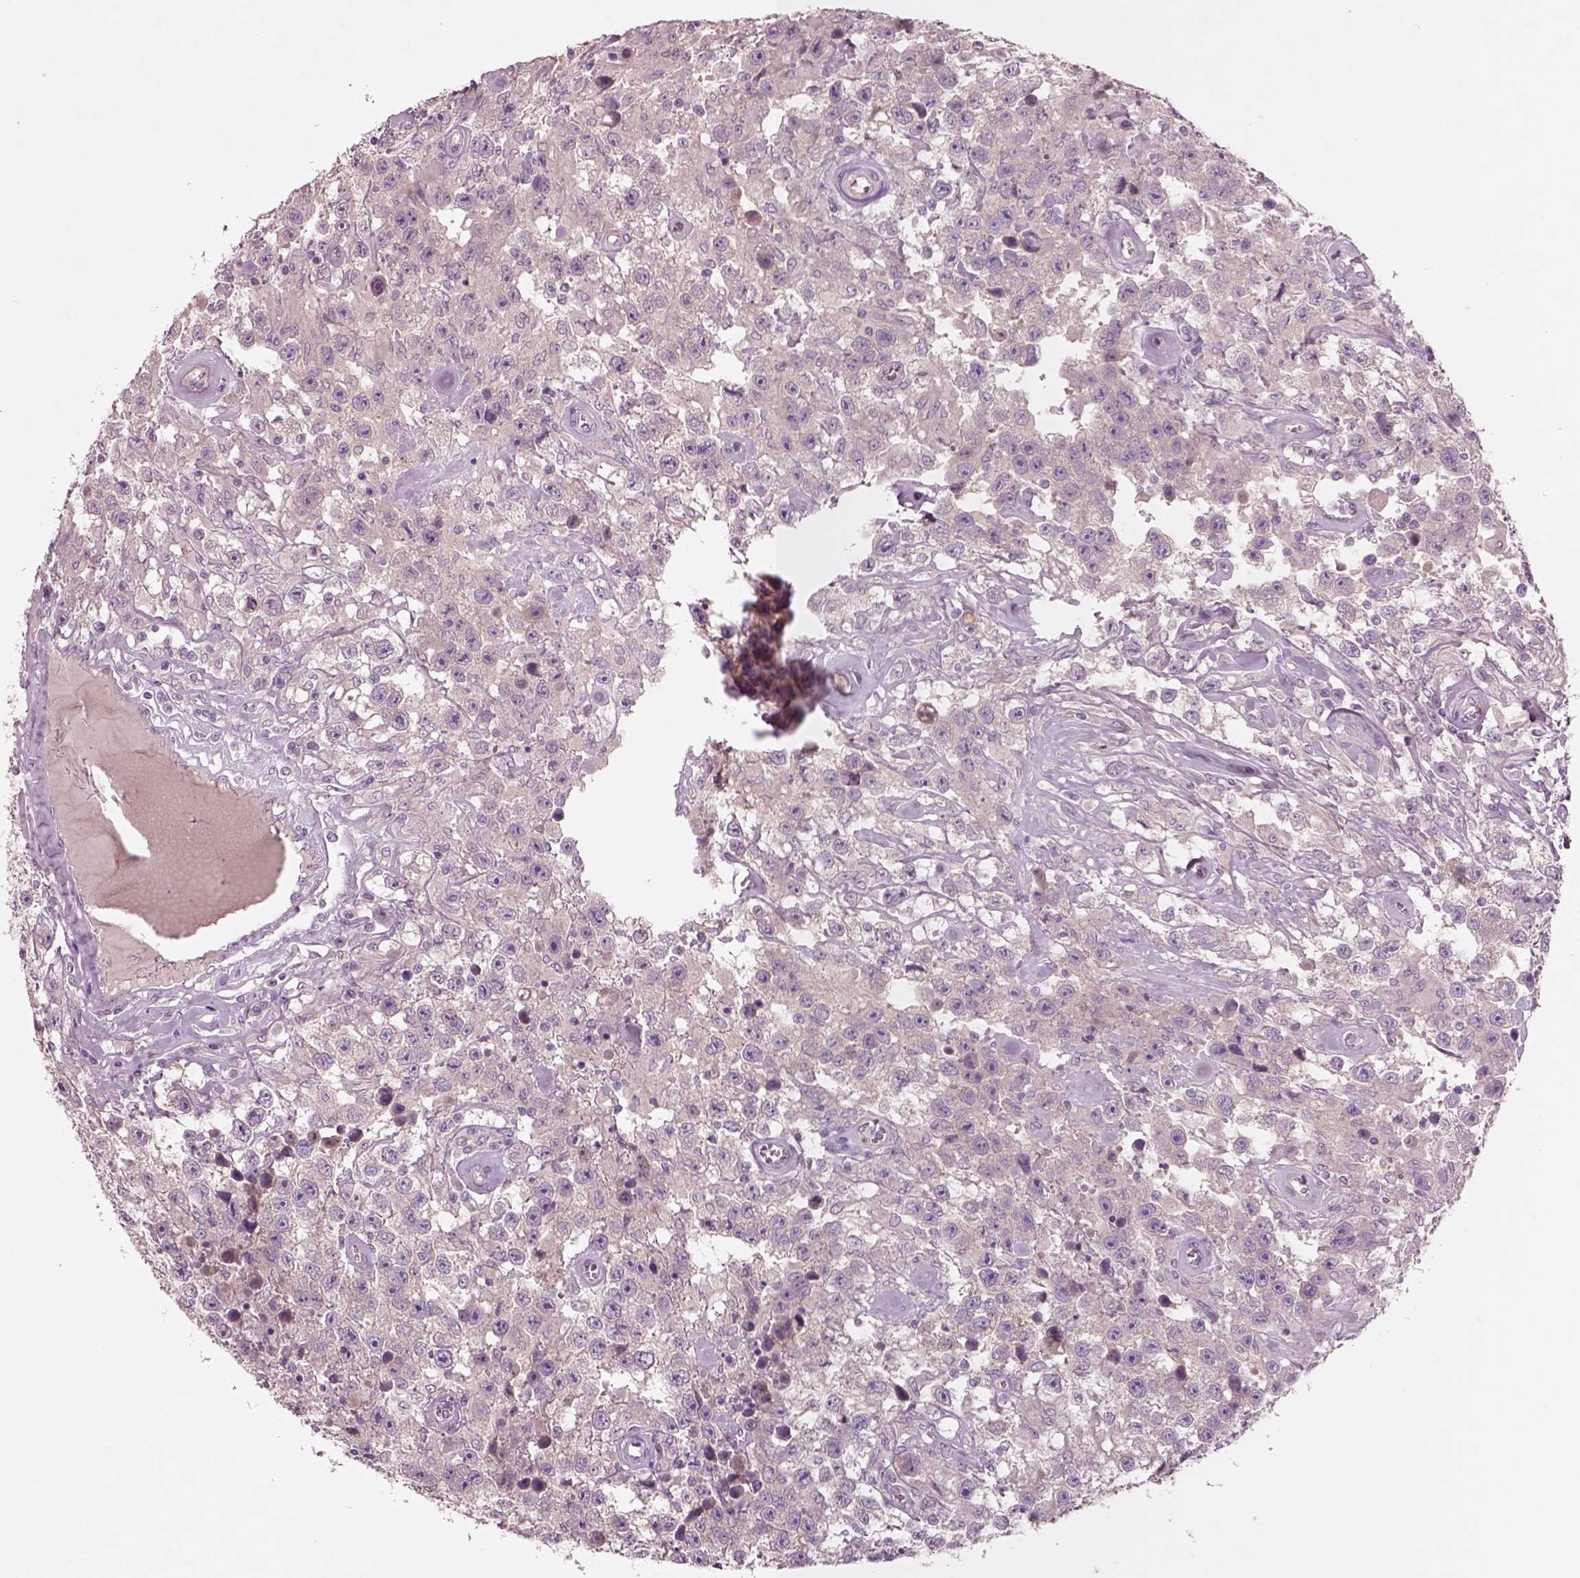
{"staining": {"intensity": "negative", "quantity": "none", "location": "none"}, "tissue": "testis cancer", "cell_type": "Tumor cells", "image_type": "cancer", "snomed": [{"axis": "morphology", "description": "Seminoma, NOS"}, {"axis": "topography", "description": "Testis"}], "caption": "High magnification brightfield microscopy of seminoma (testis) stained with DAB (3,3'-diaminobenzidine) (brown) and counterstained with hematoxylin (blue): tumor cells show no significant positivity.", "gene": "DUOXA2", "patient": {"sex": "male", "age": 43}}